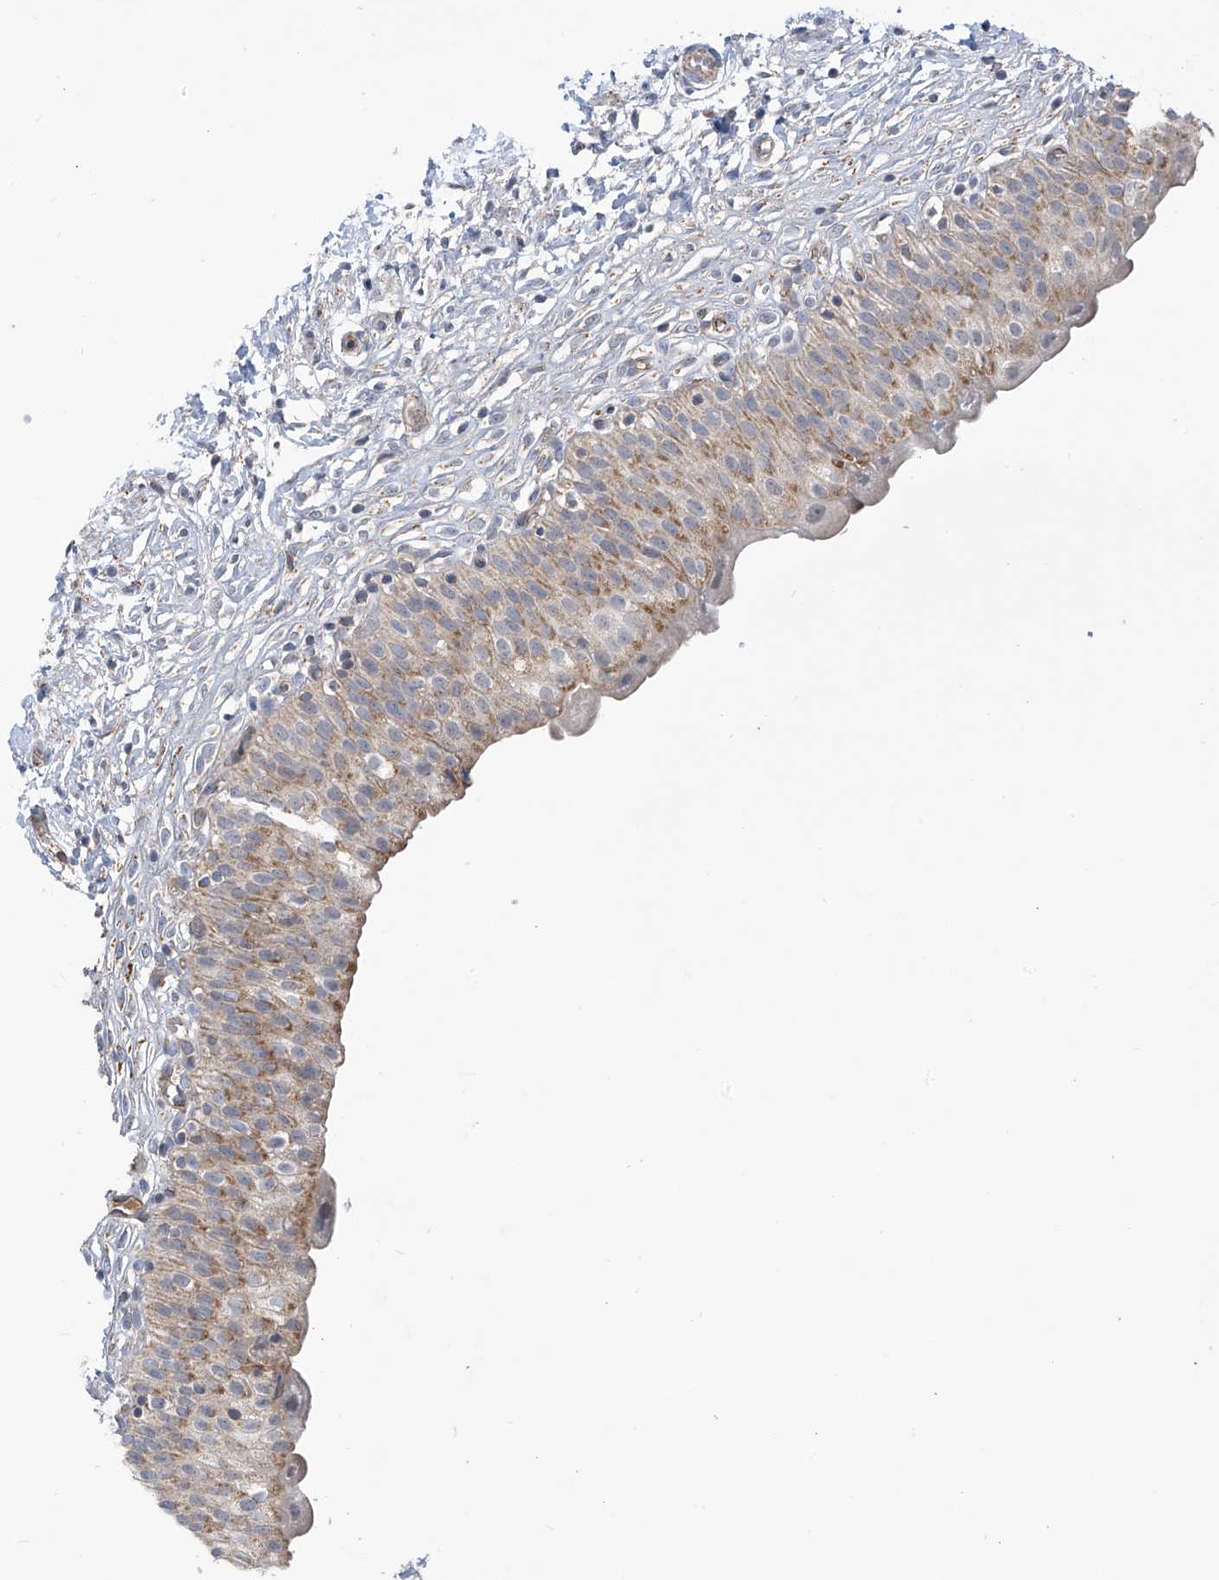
{"staining": {"intensity": "moderate", "quantity": ">75%", "location": "cytoplasmic/membranous"}, "tissue": "urinary bladder", "cell_type": "Urothelial cells", "image_type": "normal", "snomed": [{"axis": "morphology", "description": "Normal tissue, NOS"}, {"axis": "topography", "description": "Urinary bladder"}], "caption": "An immunohistochemistry micrograph of normal tissue is shown. Protein staining in brown shows moderate cytoplasmic/membranous positivity in urinary bladder within urothelial cells.", "gene": "SCGB1D2", "patient": {"sex": "male", "age": 55}}